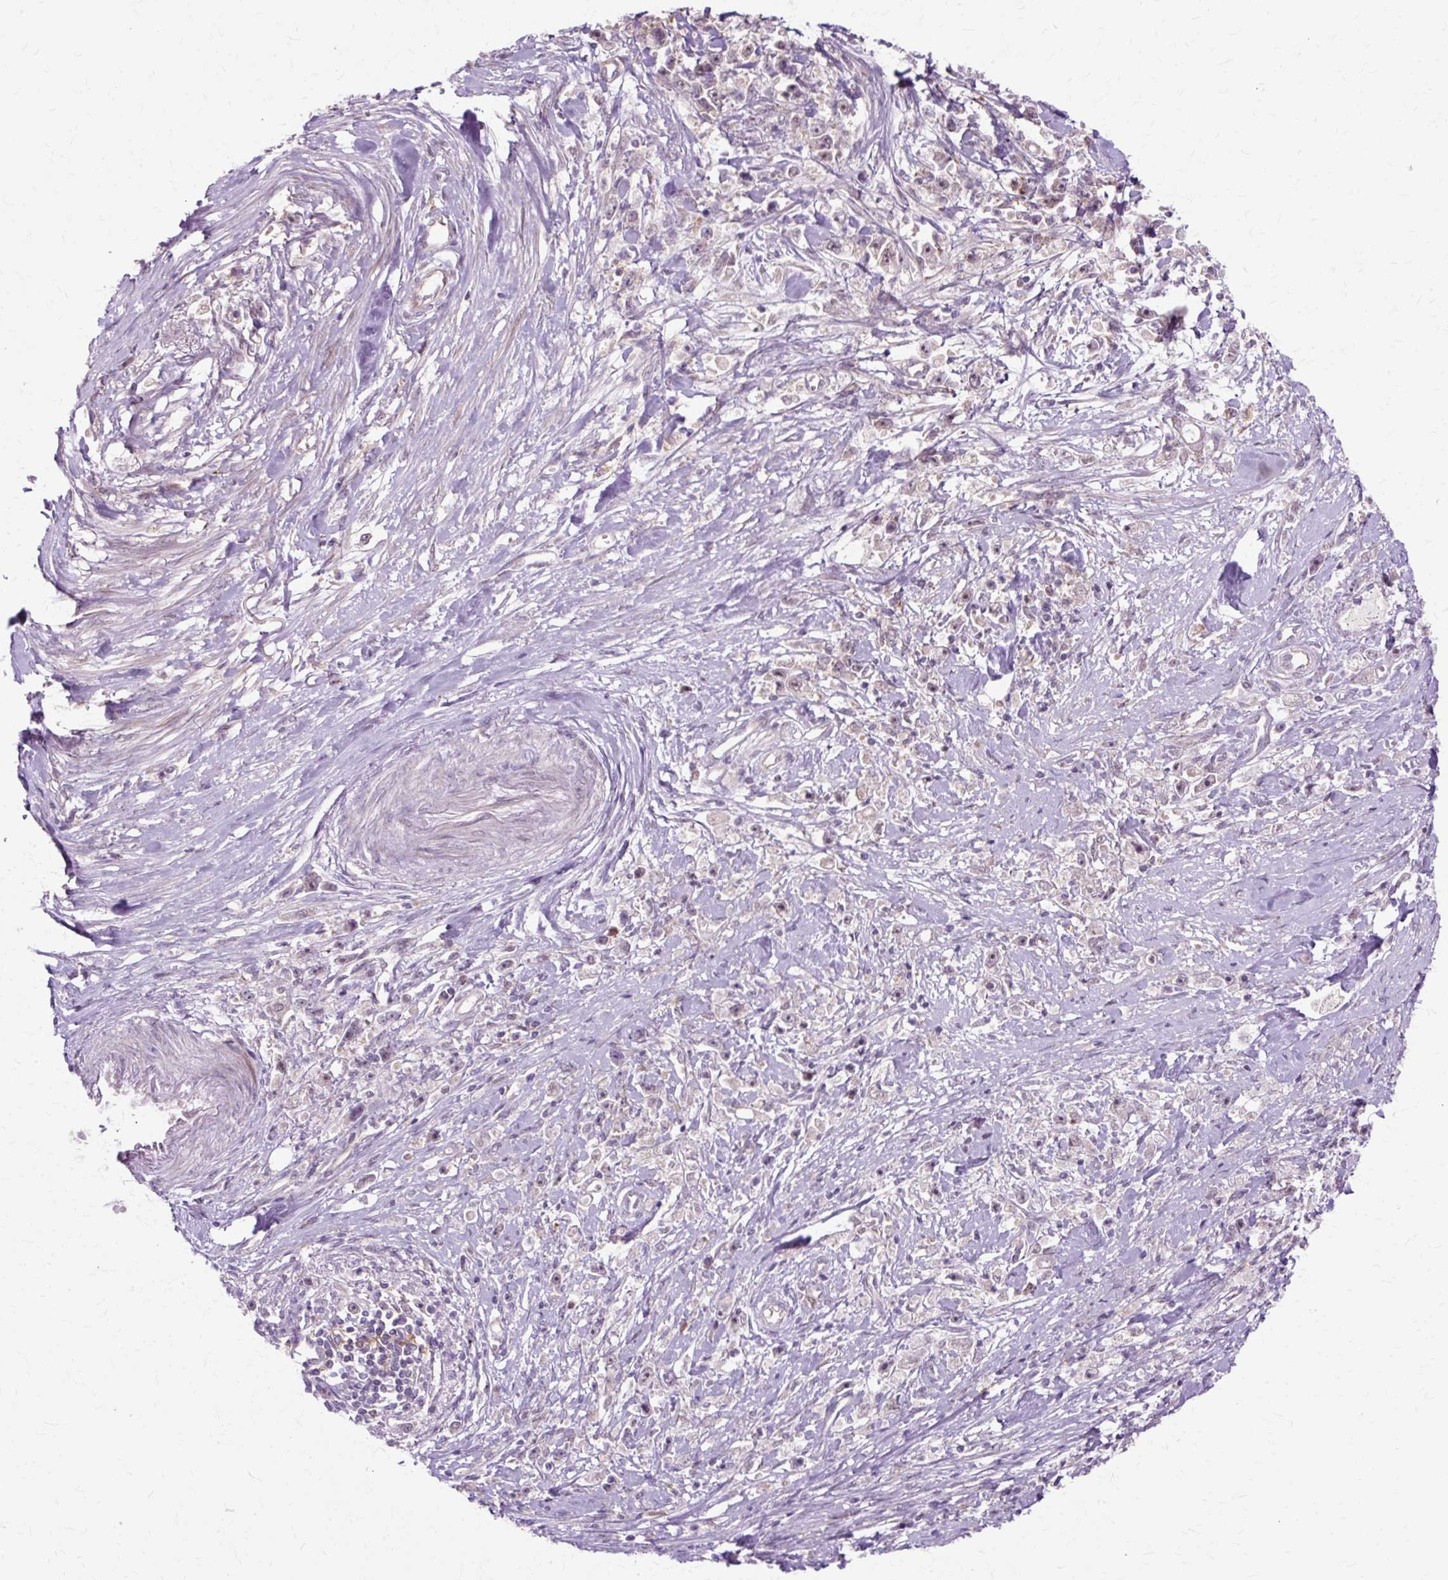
{"staining": {"intensity": "negative", "quantity": "none", "location": "none"}, "tissue": "stomach cancer", "cell_type": "Tumor cells", "image_type": "cancer", "snomed": [{"axis": "morphology", "description": "Adenocarcinoma, NOS"}, {"axis": "topography", "description": "Stomach"}], "caption": "A high-resolution photomicrograph shows immunohistochemistry staining of adenocarcinoma (stomach), which reveals no significant staining in tumor cells.", "gene": "GEMIN2", "patient": {"sex": "female", "age": 59}}